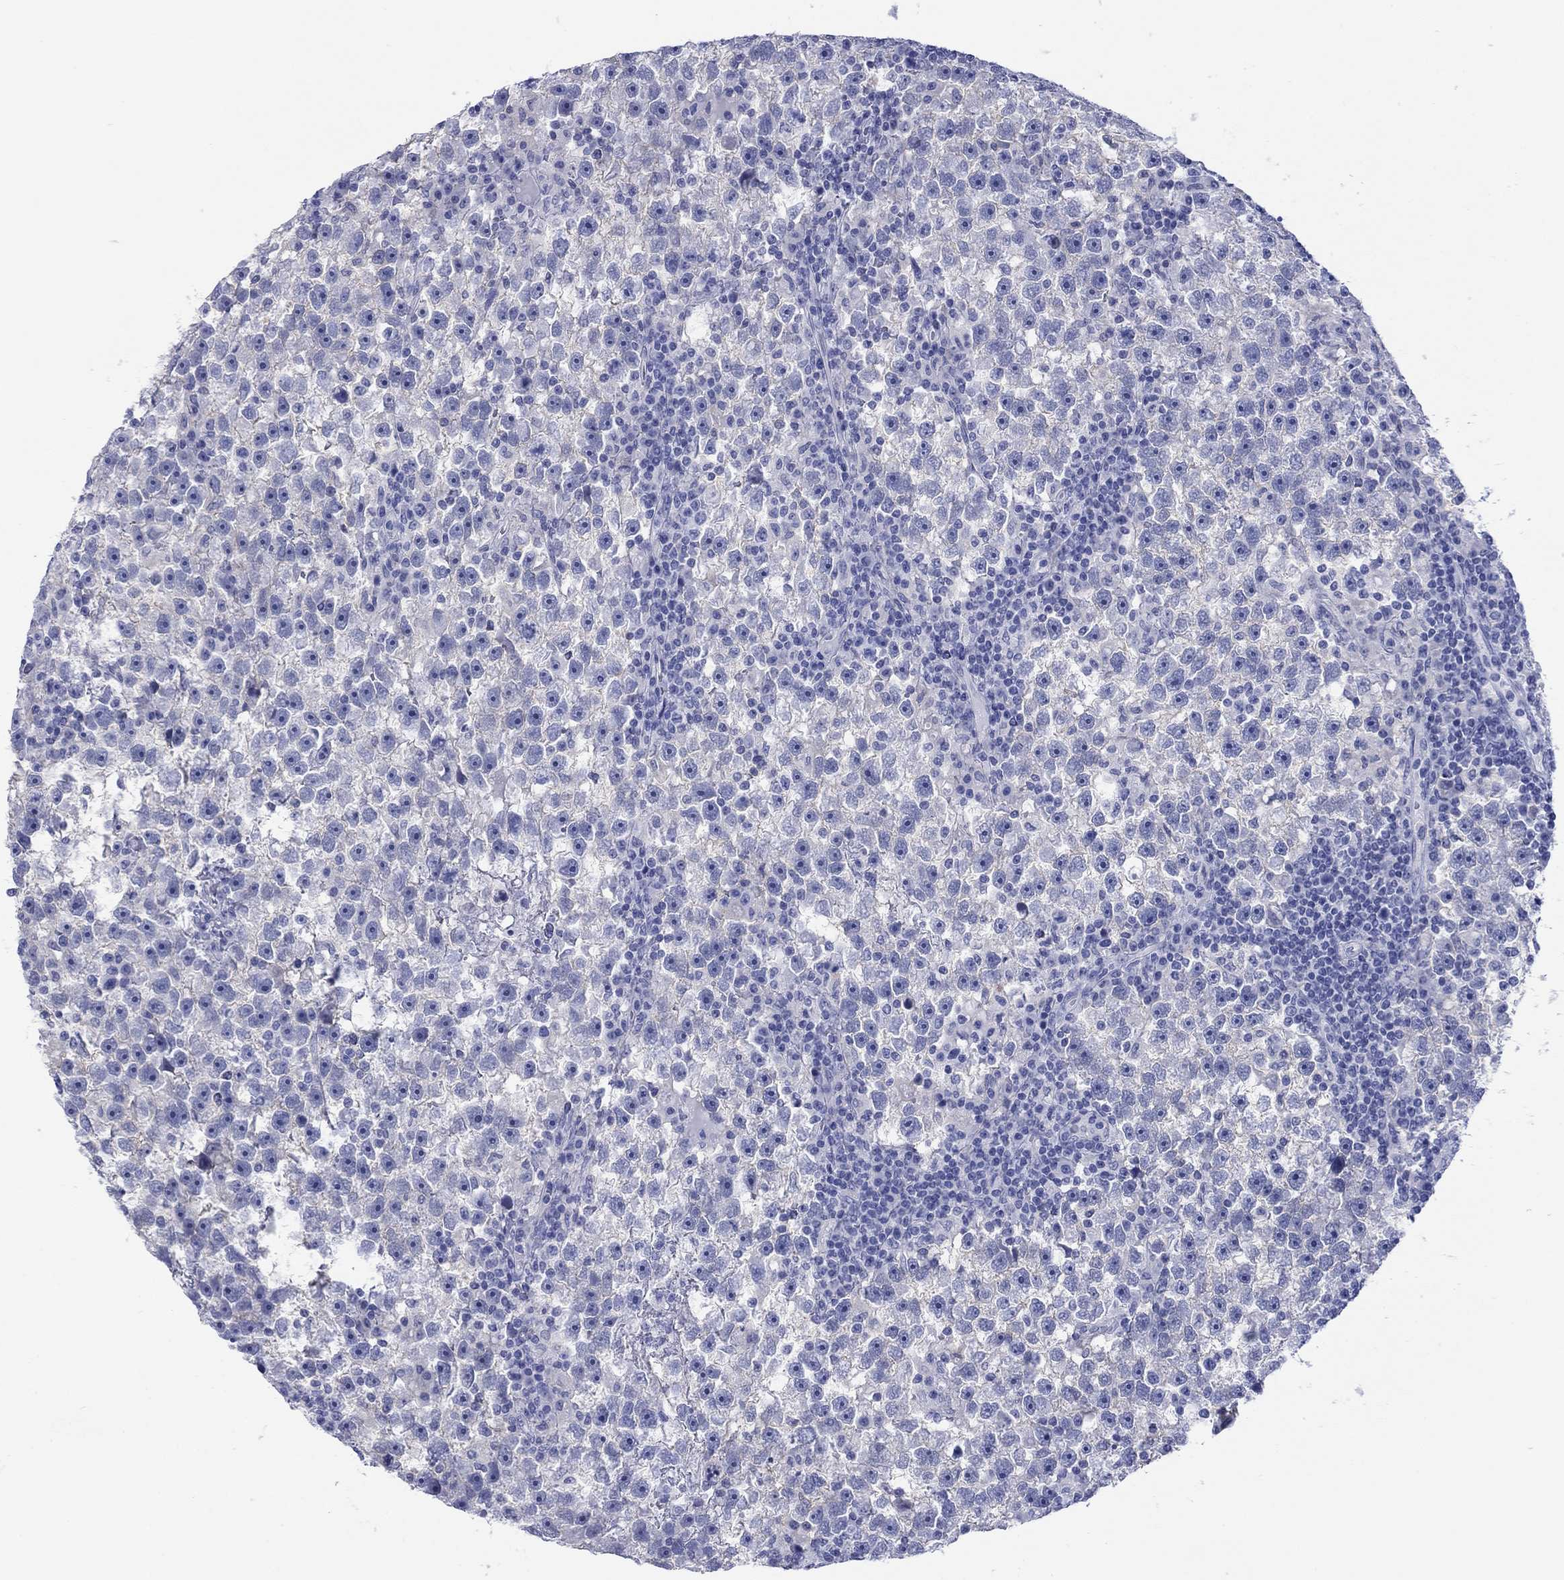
{"staining": {"intensity": "negative", "quantity": "none", "location": "none"}, "tissue": "testis cancer", "cell_type": "Tumor cells", "image_type": "cancer", "snomed": [{"axis": "morphology", "description": "Seminoma, NOS"}, {"axis": "topography", "description": "Testis"}], "caption": "This photomicrograph is of testis cancer stained with immunohistochemistry to label a protein in brown with the nuclei are counter-stained blue. There is no positivity in tumor cells.", "gene": "ATP1B1", "patient": {"sex": "male", "age": 47}}